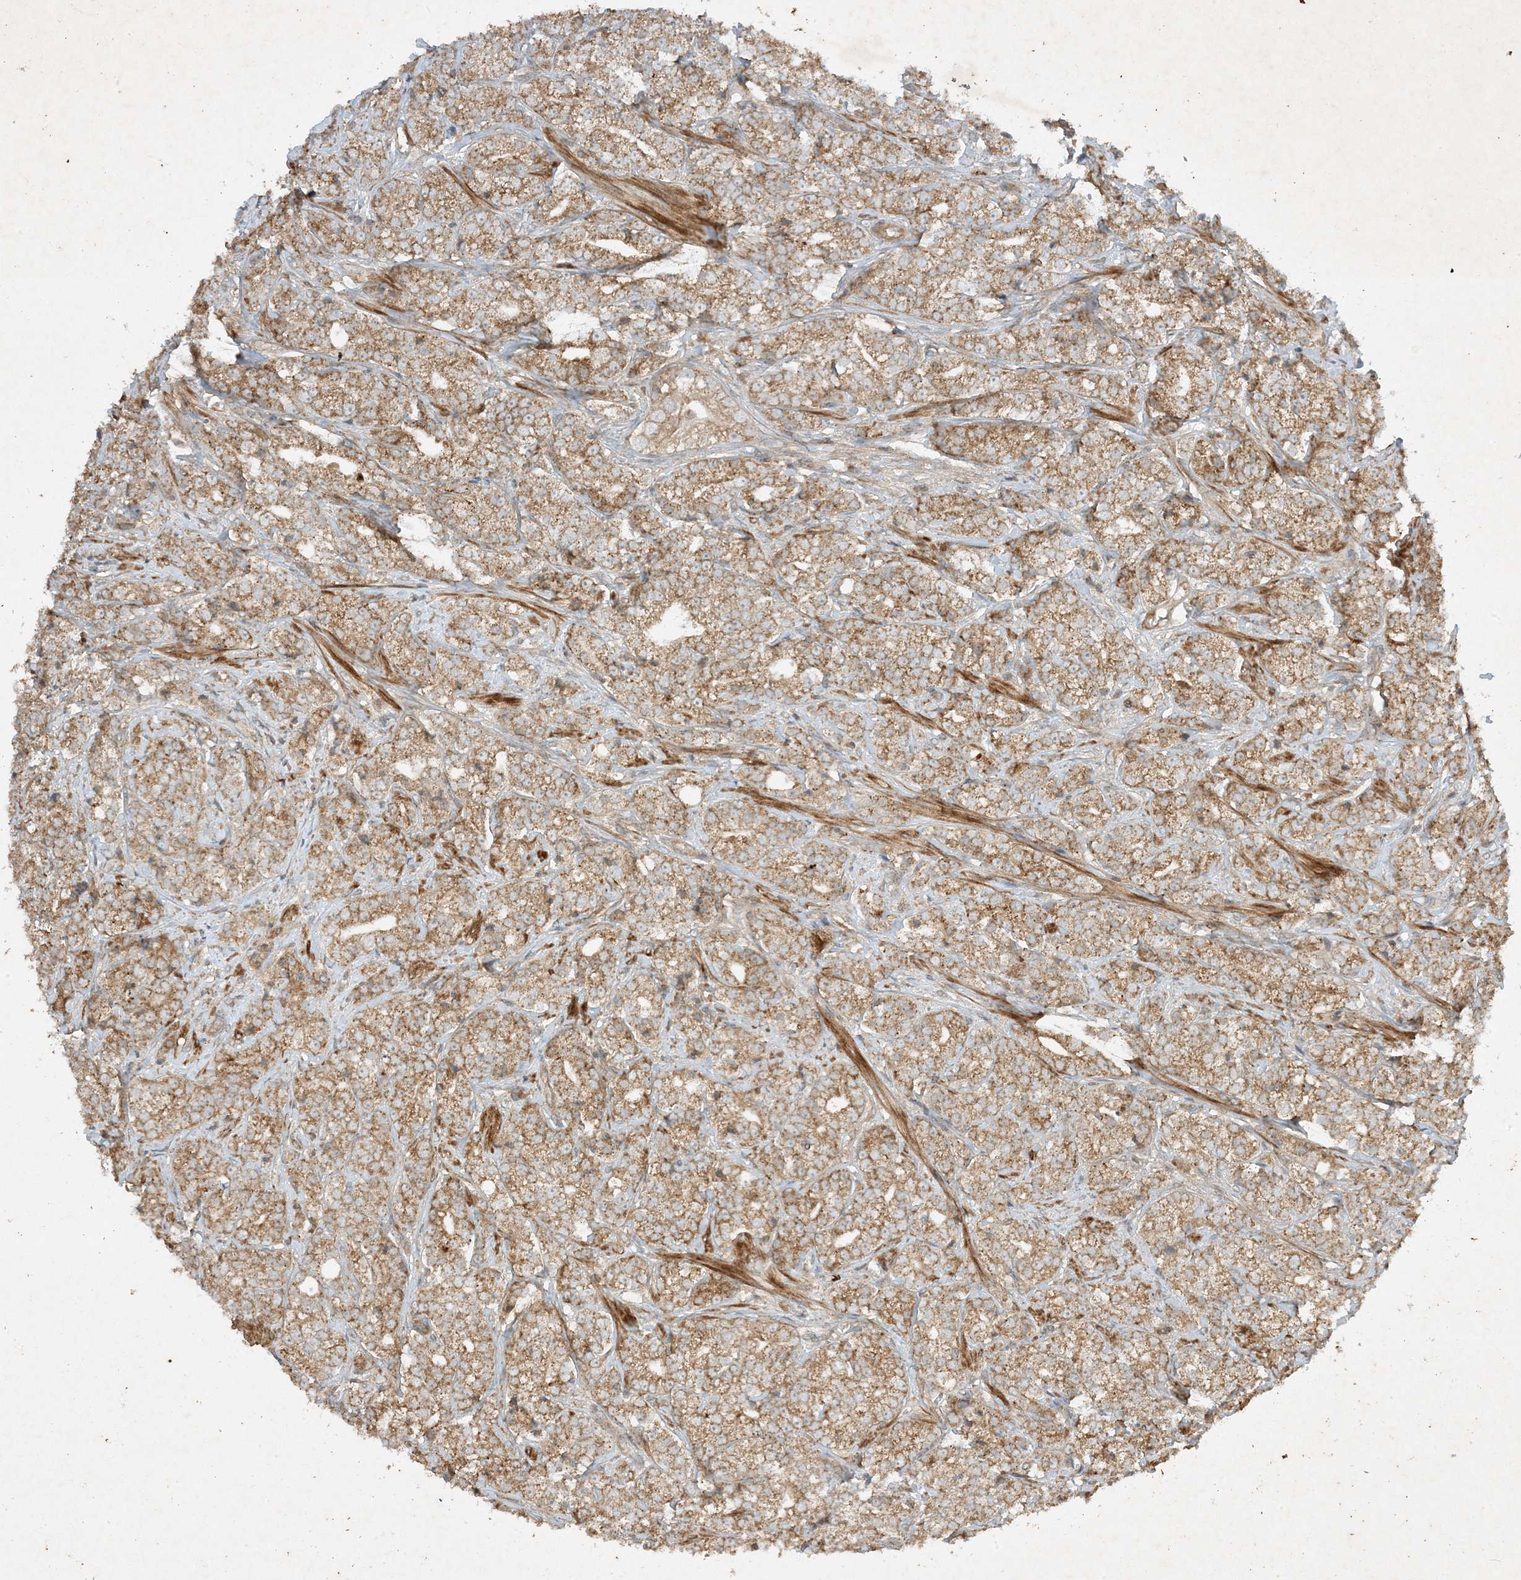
{"staining": {"intensity": "moderate", "quantity": ">75%", "location": "cytoplasmic/membranous"}, "tissue": "prostate cancer", "cell_type": "Tumor cells", "image_type": "cancer", "snomed": [{"axis": "morphology", "description": "Adenocarcinoma, High grade"}, {"axis": "topography", "description": "Prostate"}], "caption": "Protein expression analysis of prostate cancer exhibits moderate cytoplasmic/membranous expression in approximately >75% of tumor cells.", "gene": "XRN1", "patient": {"sex": "male", "age": 69}}